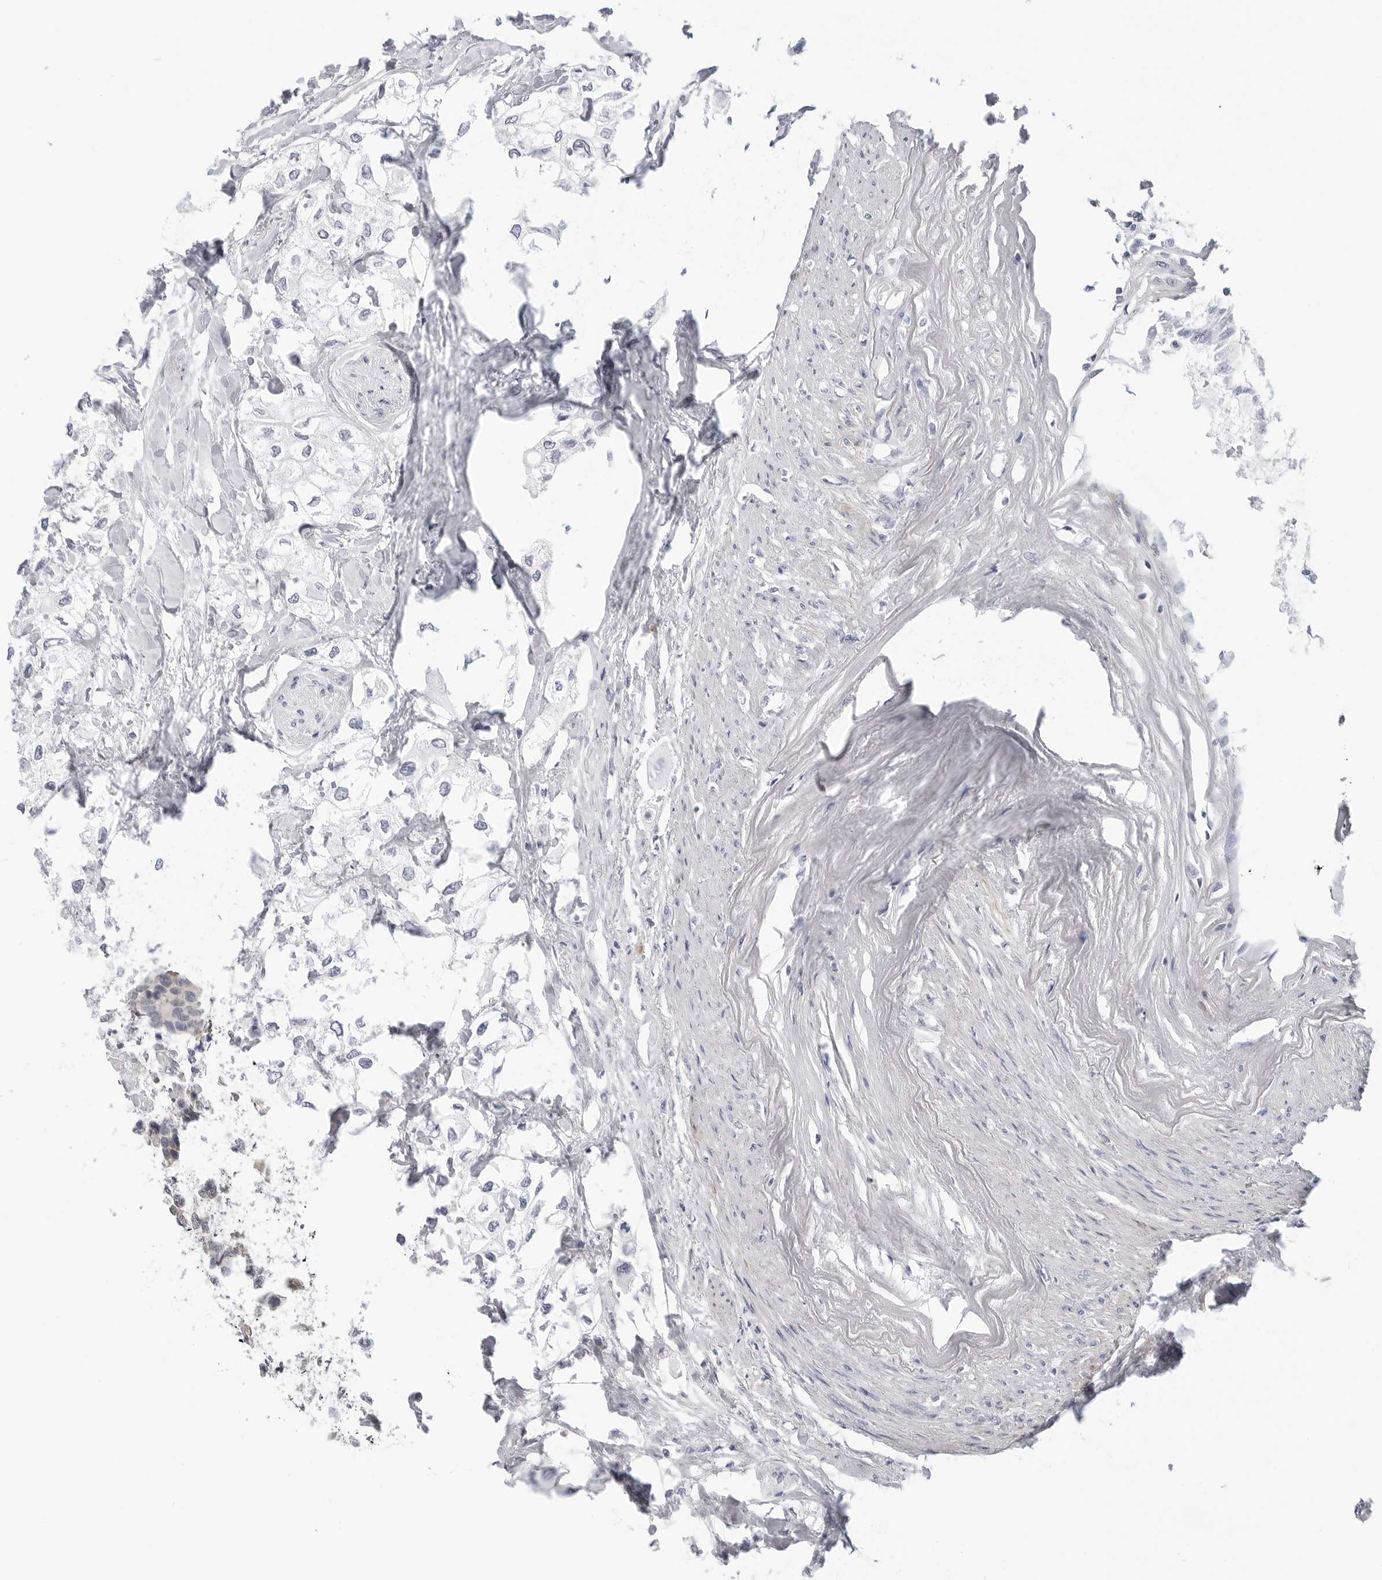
{"staining": {"intensity": "negative", "quantity": "none", "location": "none"}, "tissue": "urothelial cancer", "cell_type": "Tumor cells", "image_type": "cancer", "snomed": [{"axis": "morphology", "description": "Urothelial carcinoma, High grade"}, {"axis": "topography", "description": "Urinary bladder"}], "caption": "Immunohistochemistry of urothelial cancer displays no staining in tumor cells.", "gene": "STXBP3", "patient": {"sex": "male", "age": 64}}